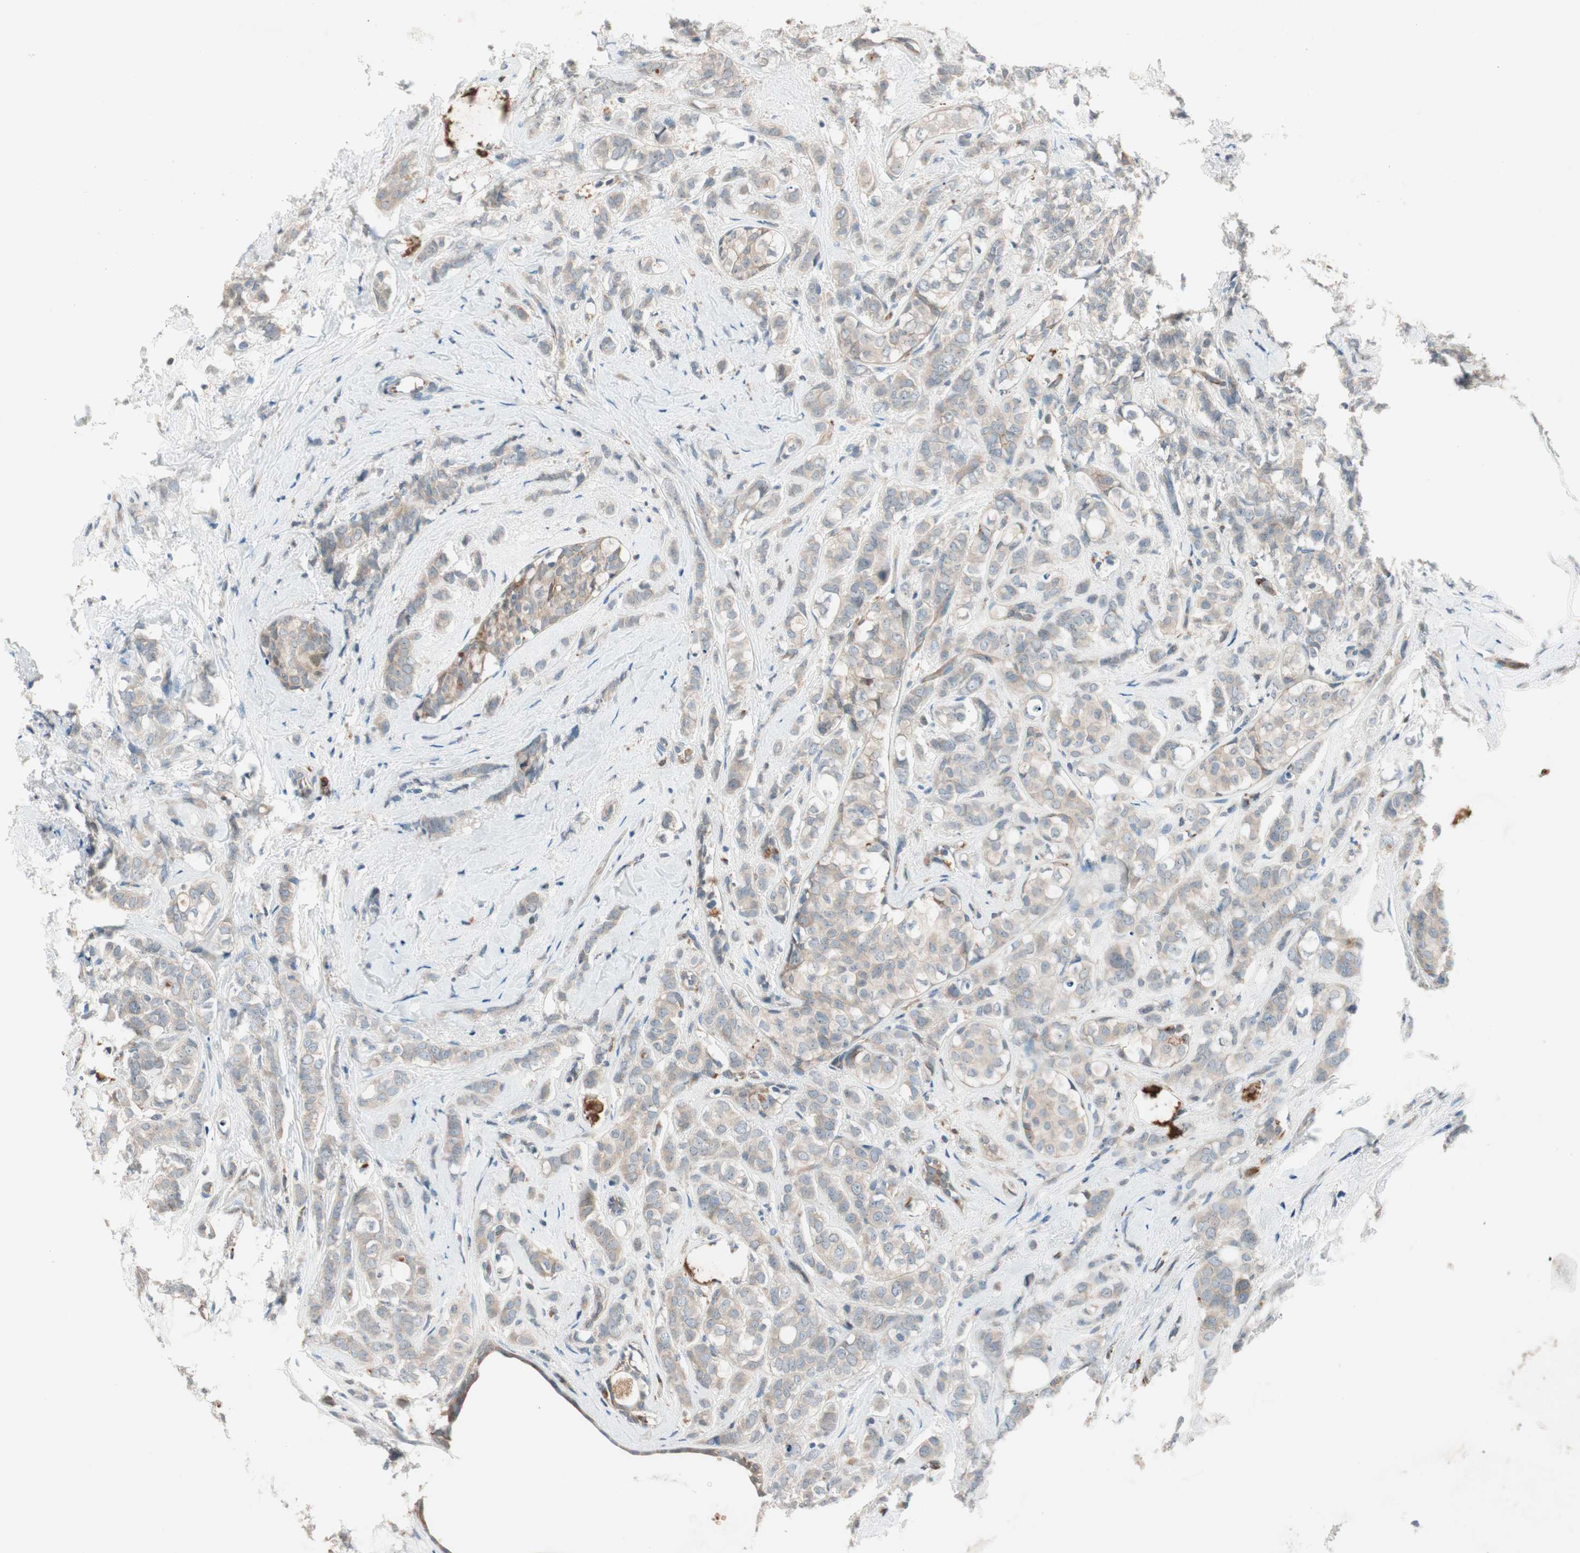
{"staining": {"intensity": "weak", "quantity": "25%-75%", "location": "cytoplasmic/membranous"}, "tissue": "breast cancer", "cell_type": "Tumor cells", "image_type": "cancer", "snomed": [{"axis": "morphology", "description": "Lobular carcinoma"}, {"axis": "topography", "description": "Breast"}], "caption": "Breast cancer tissue exhibits weak cytoplasmic/membranous positivity in approximately 25%-75% of tumor cells, visualized by immunohistochemistry. (DAB IHC with brightfield microscopy, high magnification).", "gene": "PIK3R3", "patient": {"sex": "female", "age": 60}}